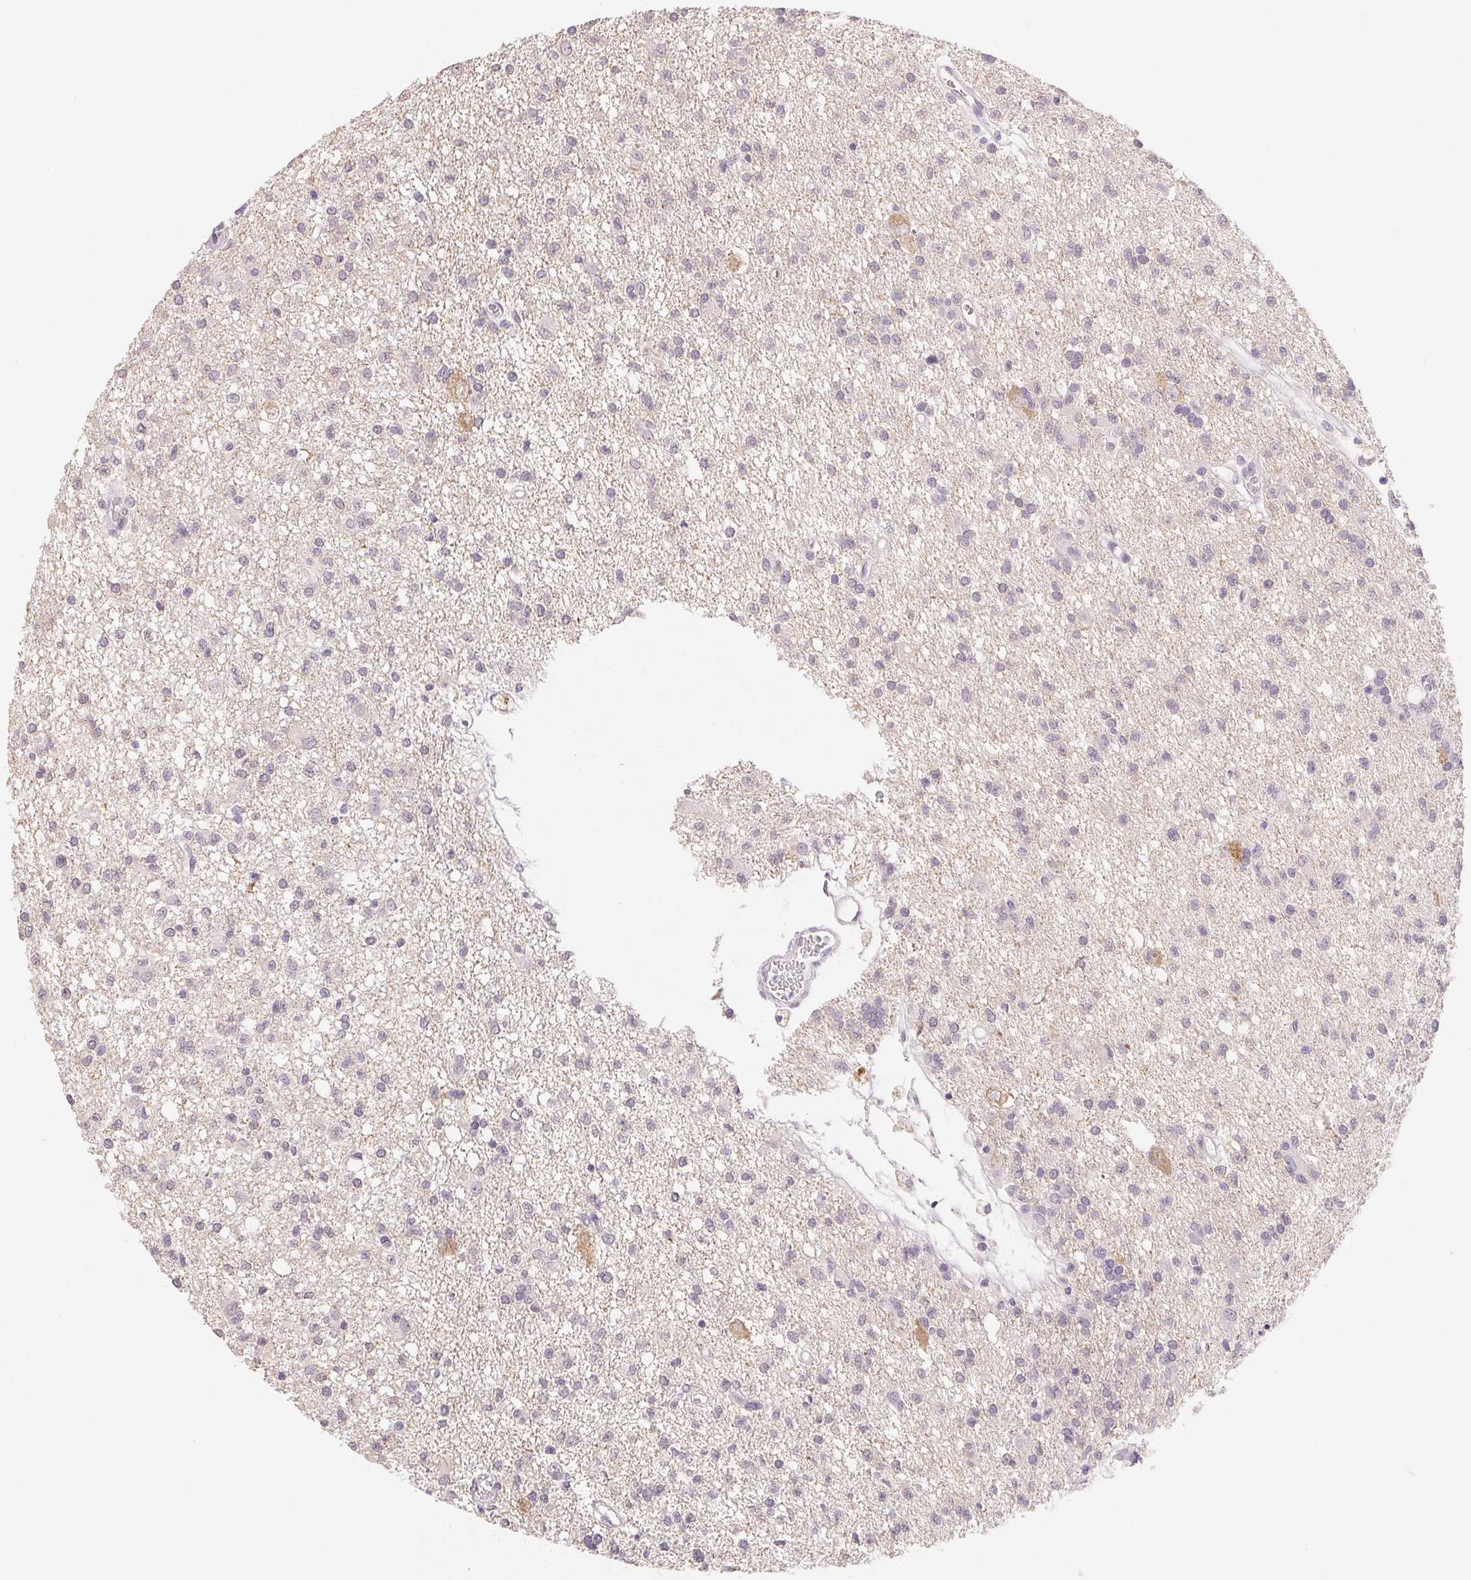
{"staining": {"intensity": "negative", "quantity": "none", "location": "none"}, "tissue": "glioma", "cell_type": "Tumor cells", "image_type": "cancer", "snomed": [{"axis": "morphology", "description": "Glioma, malignant, Low grade"}, {"axis": "topography", "description": "Brain"}], "caption": "Tumor cells are negative for protein expression in human glioma. (Brightfield microscopy of DAB (3,3'-diaminobenzidine) IHC at high magnification).", "gene": "MAP7D2", "patient": {"sex": "male", "age": 64}}